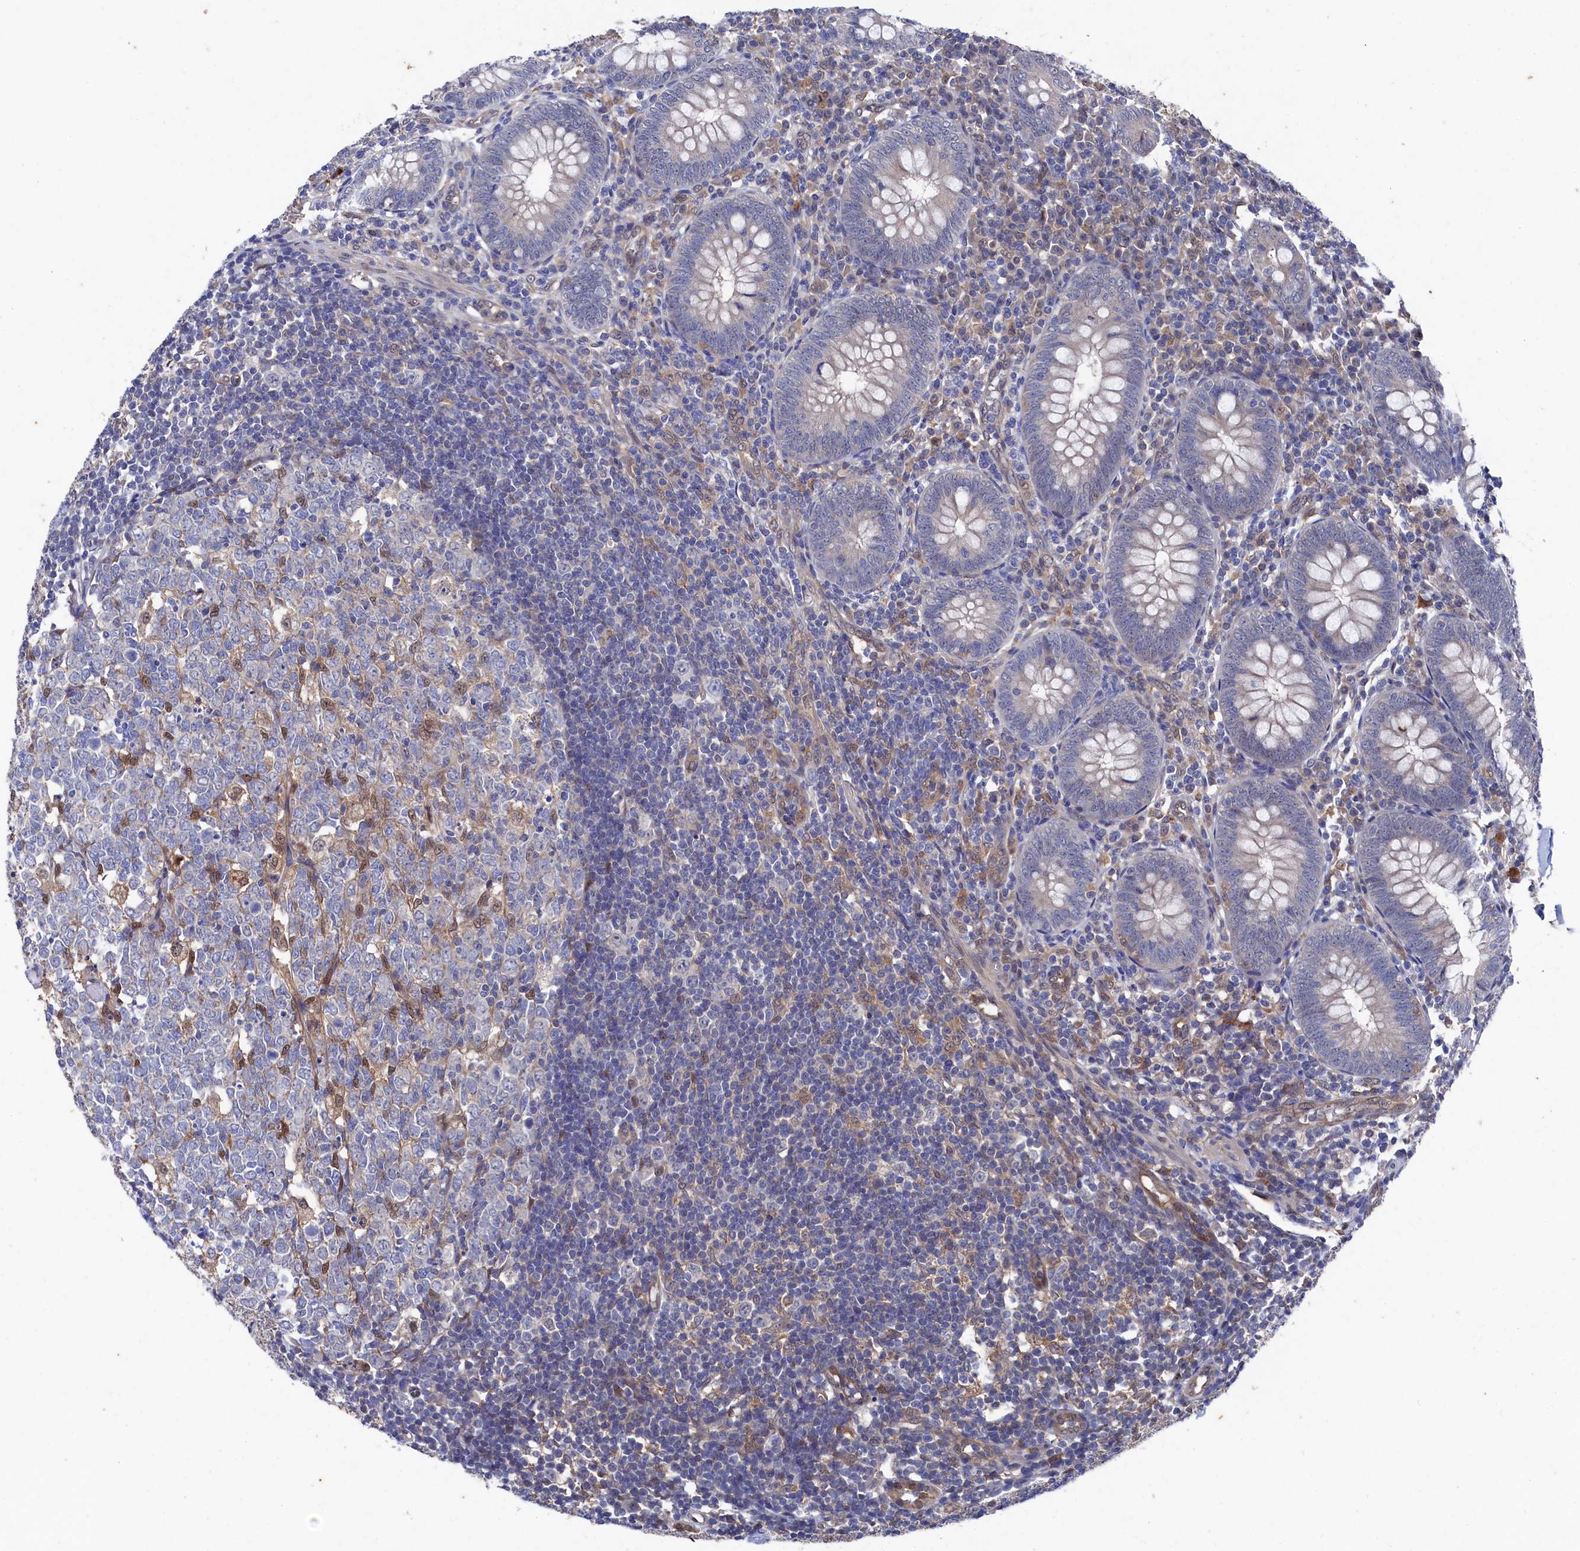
{"staining": {"intensity": "negative", "quantity": "none", "location": "none"}, "tissue": "appendix", "cell_type": "Glandular cells", "image_type": "normal", "snomed": [{"axis": "morphology", "description": "Normal tissue, NOS"}, {"axis": "topography", "description": "Appendix"}], "caption": "Human appendix stained for a protein using IHC exhibits no positivity in glandular cells.", "gene": "RNH1", "patient": {"sex": "male", "age": 14}}